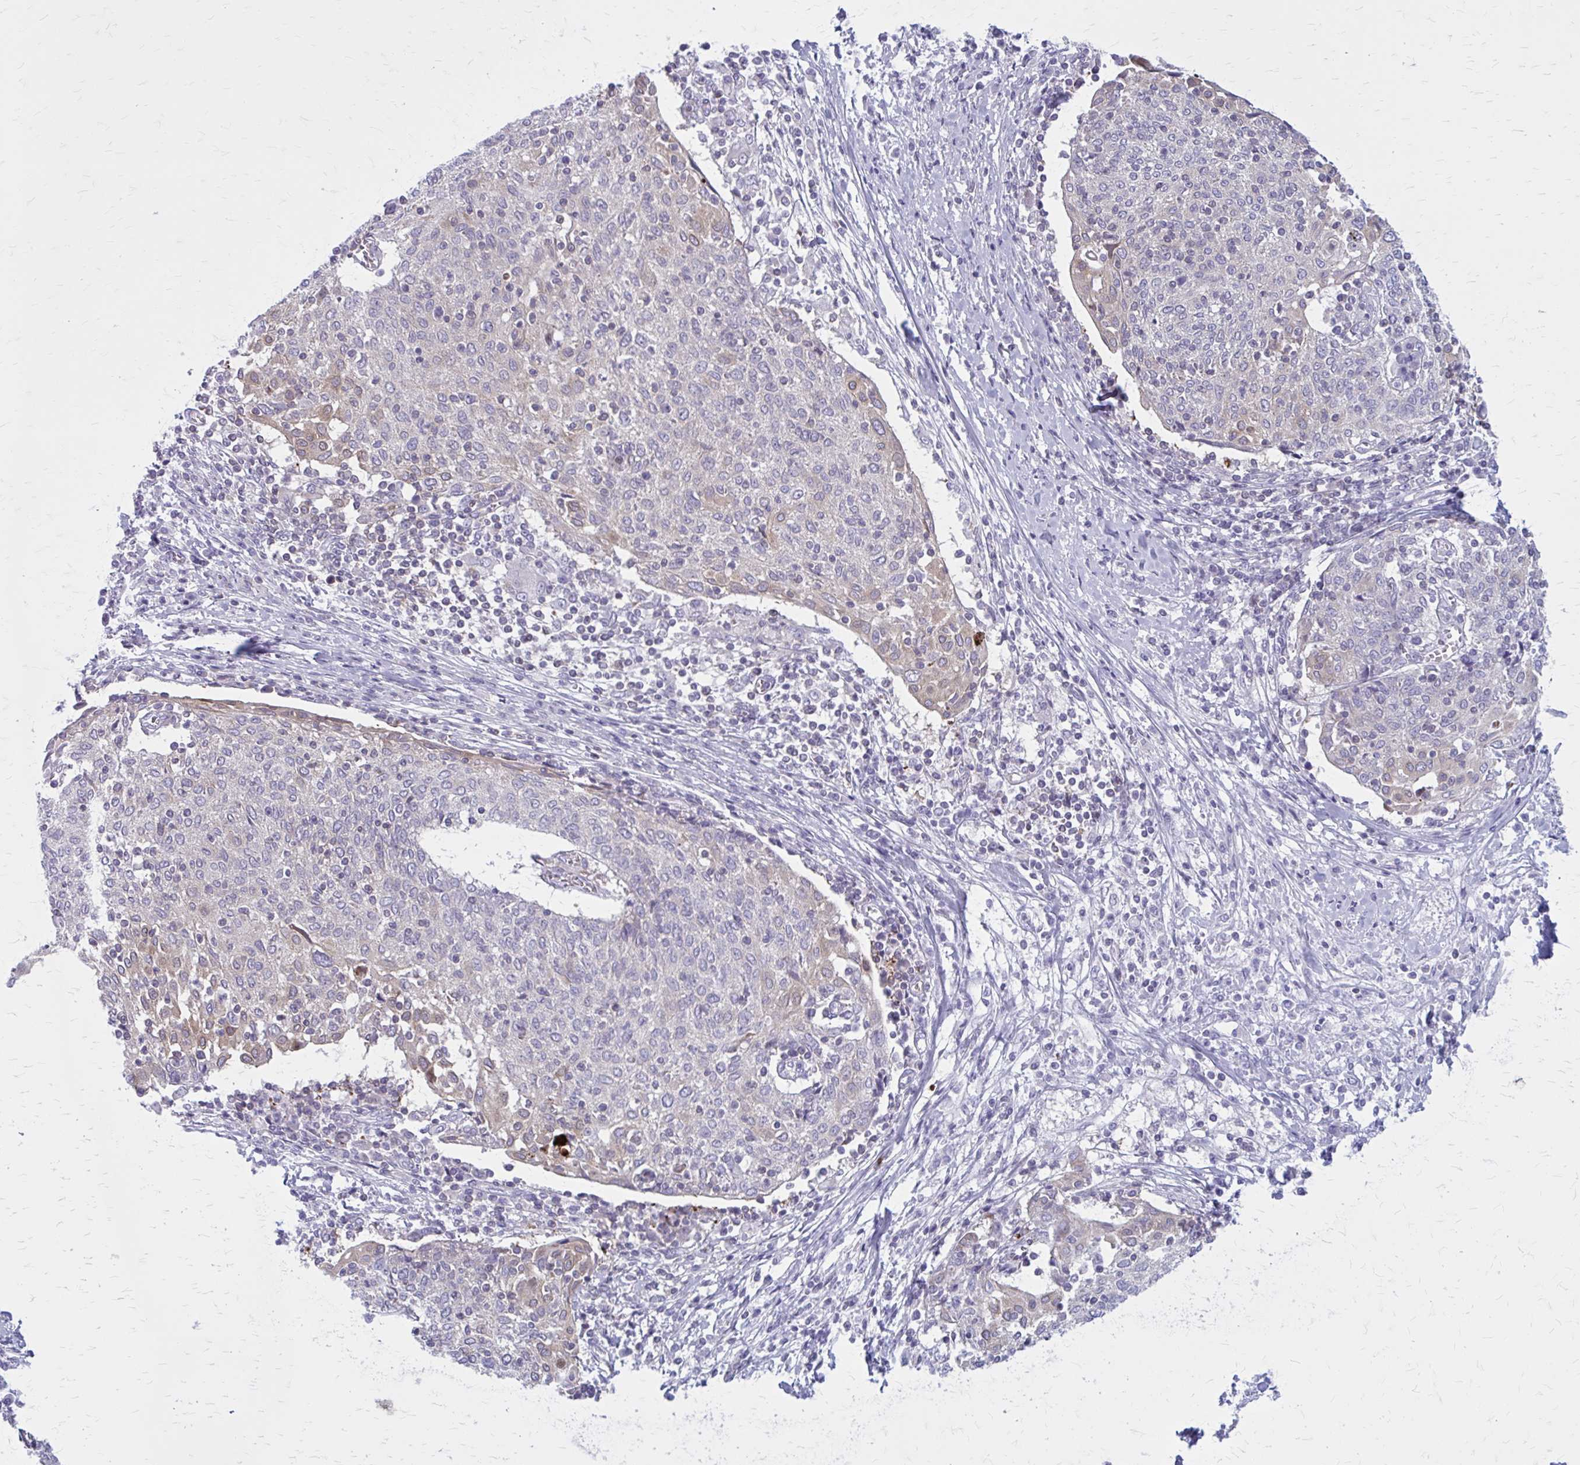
{"staining": {"intensity": "weak", "quantity": "<25%", "location": "cytoplasmic/membranous"}, "tissue": "cervical cancer", "cell_type": "Tumor cells", "image_type": "cancer", "snomed": [{"axis": "morphology", "description": "Squamous cell carcinoma, NOS"}, {"axis": "topography", "description": "Cervix"}], "caption": "A photomicrograph of human cervical cancer (squamous cell carcinoma) is negative for staining in tumor cells.", "gene": "PITPNM1", "patient": {"sex": "female", "age": 52}}